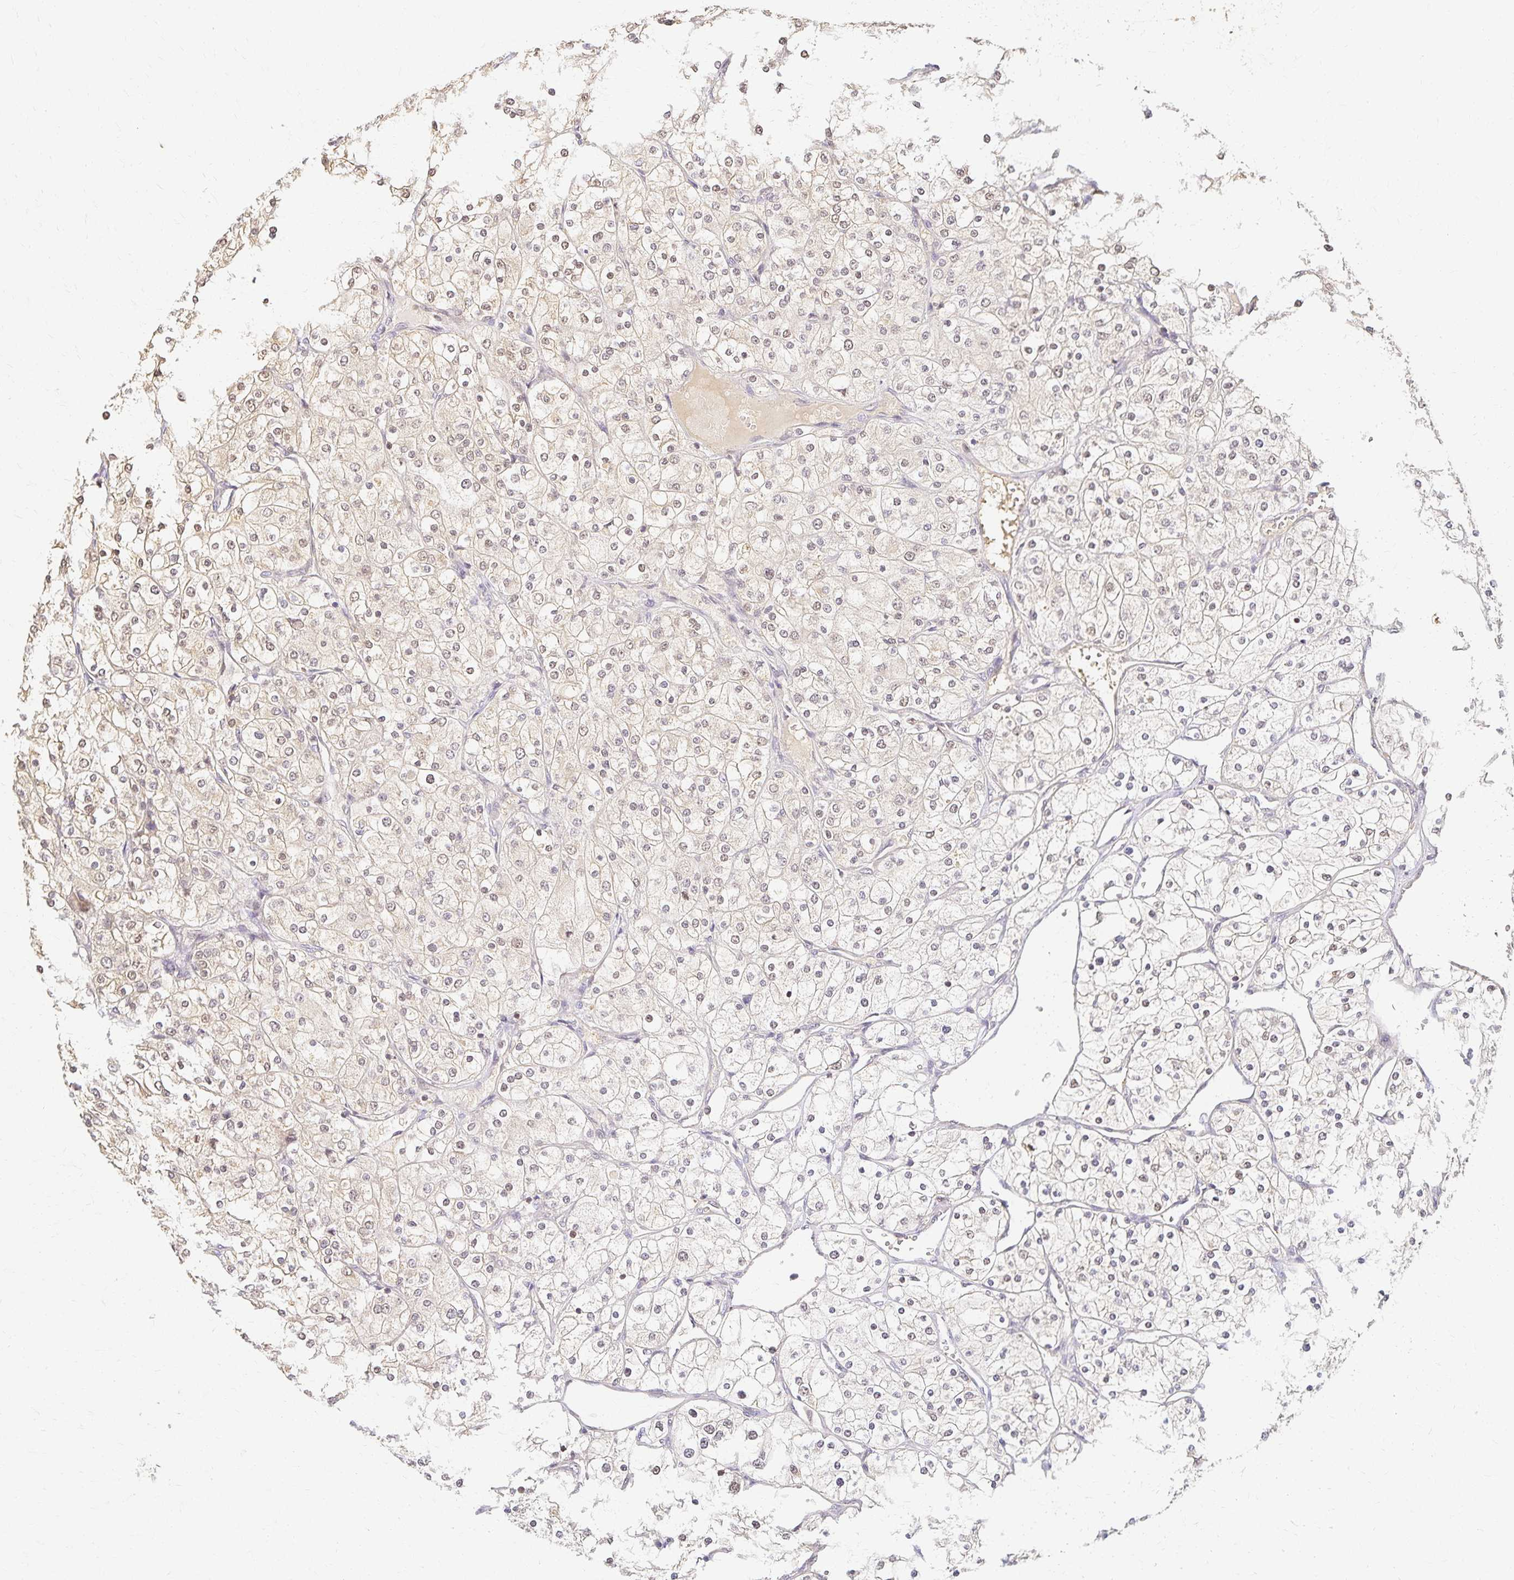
{"staining": {"intensity": "weak", "quantity": "<25%", "location": "cytoplasmic/membranous,nuclear"}, "tissue": "renal cancer", "cell_type": "Tumor cells", "image_type": "cancer", "snomed": [{"axis": "morphology", "description": "Adenocarcinoma, NOS"}, {"axis": "topography", "description": "Kidney"}], "caption": "Immunohistochemical staining of human adenocarcinoma (renal) exhibits no significant expression in tumor cells.", "gene": "AZGP1", "patient": {"sex": "male", "age": 80}}